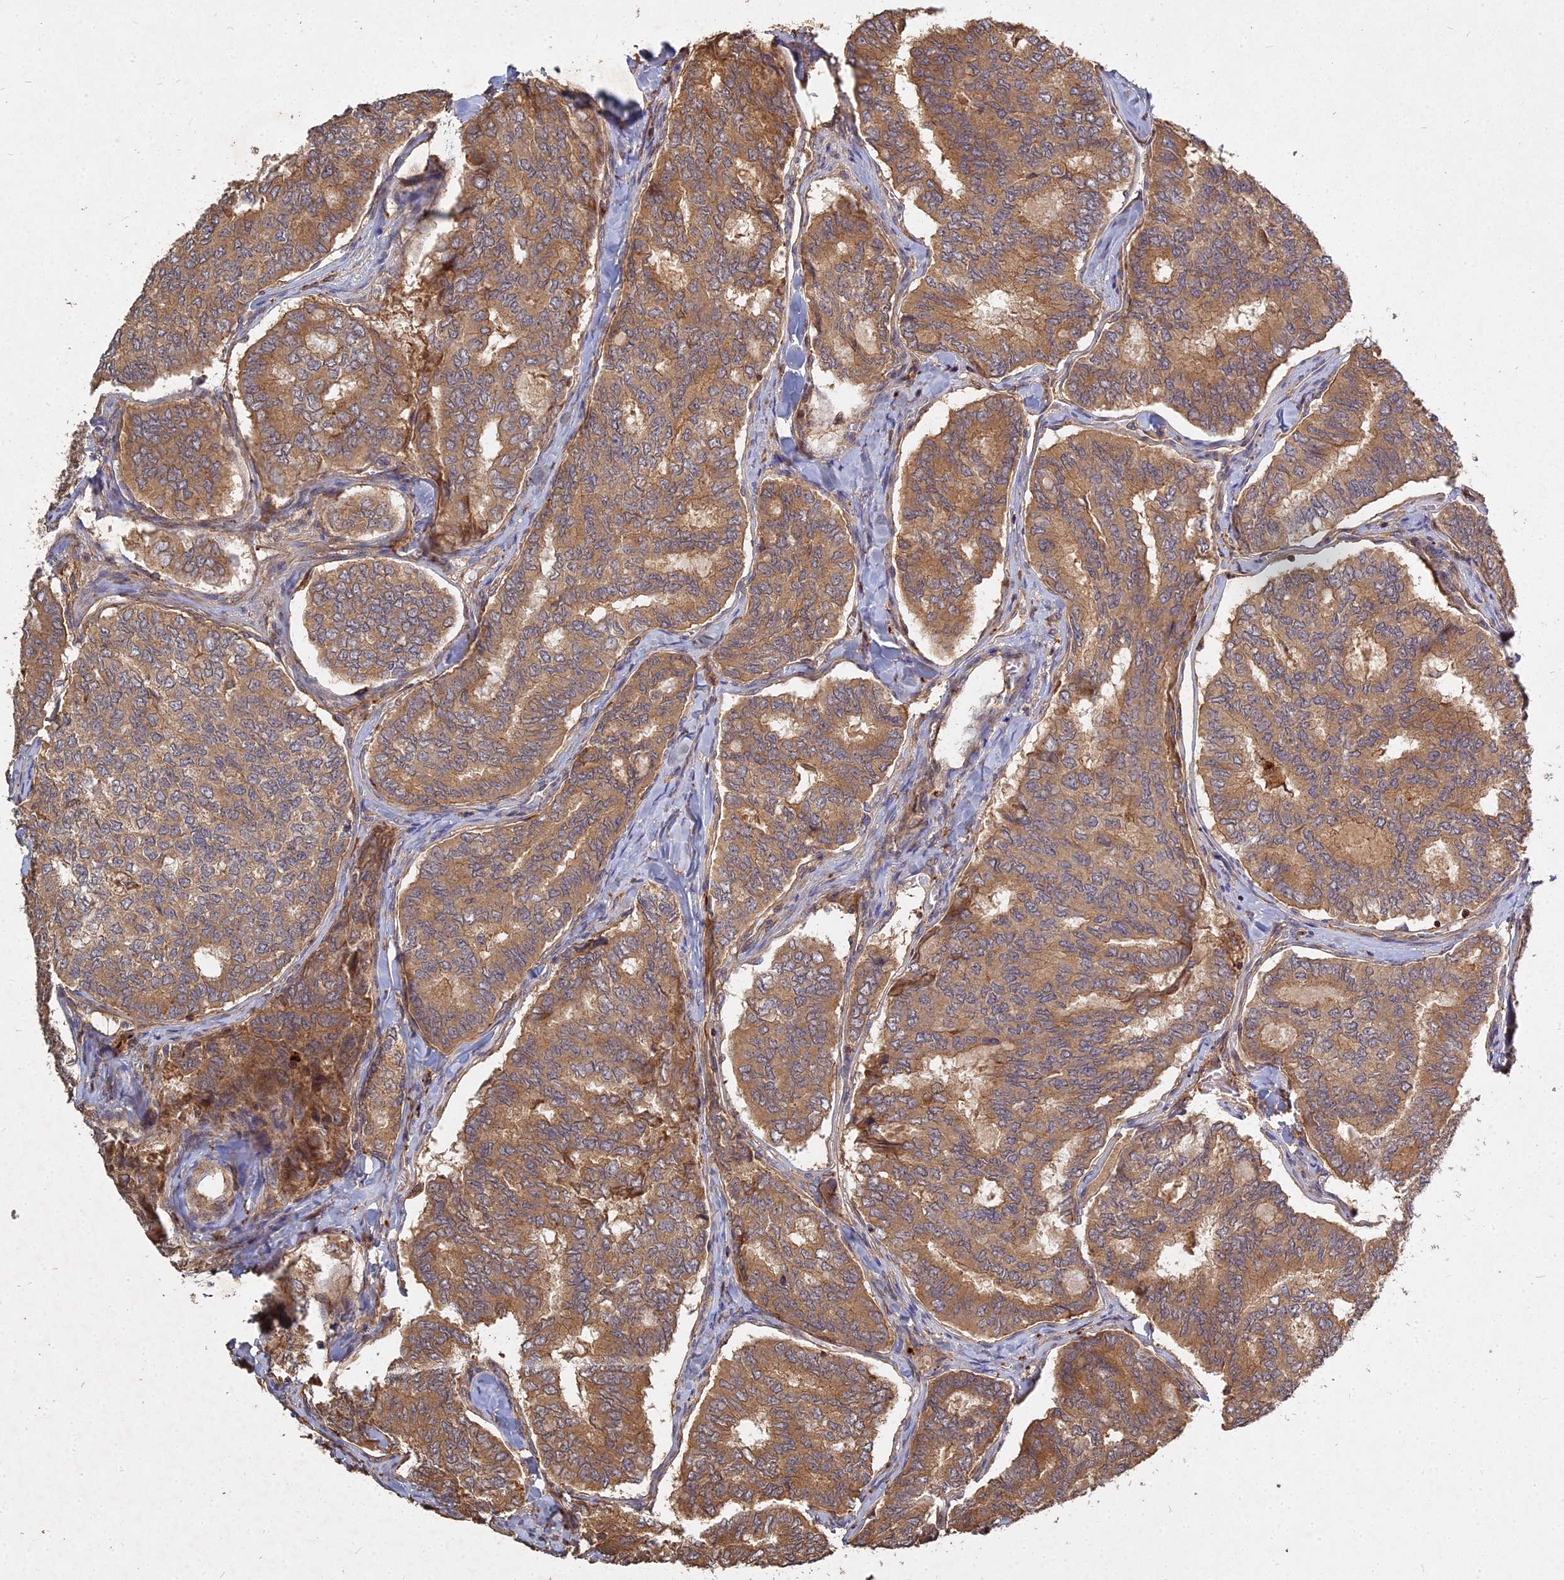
{"staining": {"intensity": "moderate", "quantity": ">75%", "location": "cytoplasmic/membranous"}, "tissue": "thyroid cancer", "cell_type": "Tumor cells", "image_type": "cancer", "snomed": [{"axis": "morphology", "description": "Papillary adenocarcinoma, NOS"}, {"axis": "topography", "description": "Thyroid gland"}], "caption": "A micrograph showing moderate cytoplasmic/membranous staining in approximately >75% of tumor cells in papillary adenocarcinoma (thyroid), as visualized by brown immunohistochemical staining.", "gene": "UBE2W", "patient": {"sex": "female", "age": 35}}